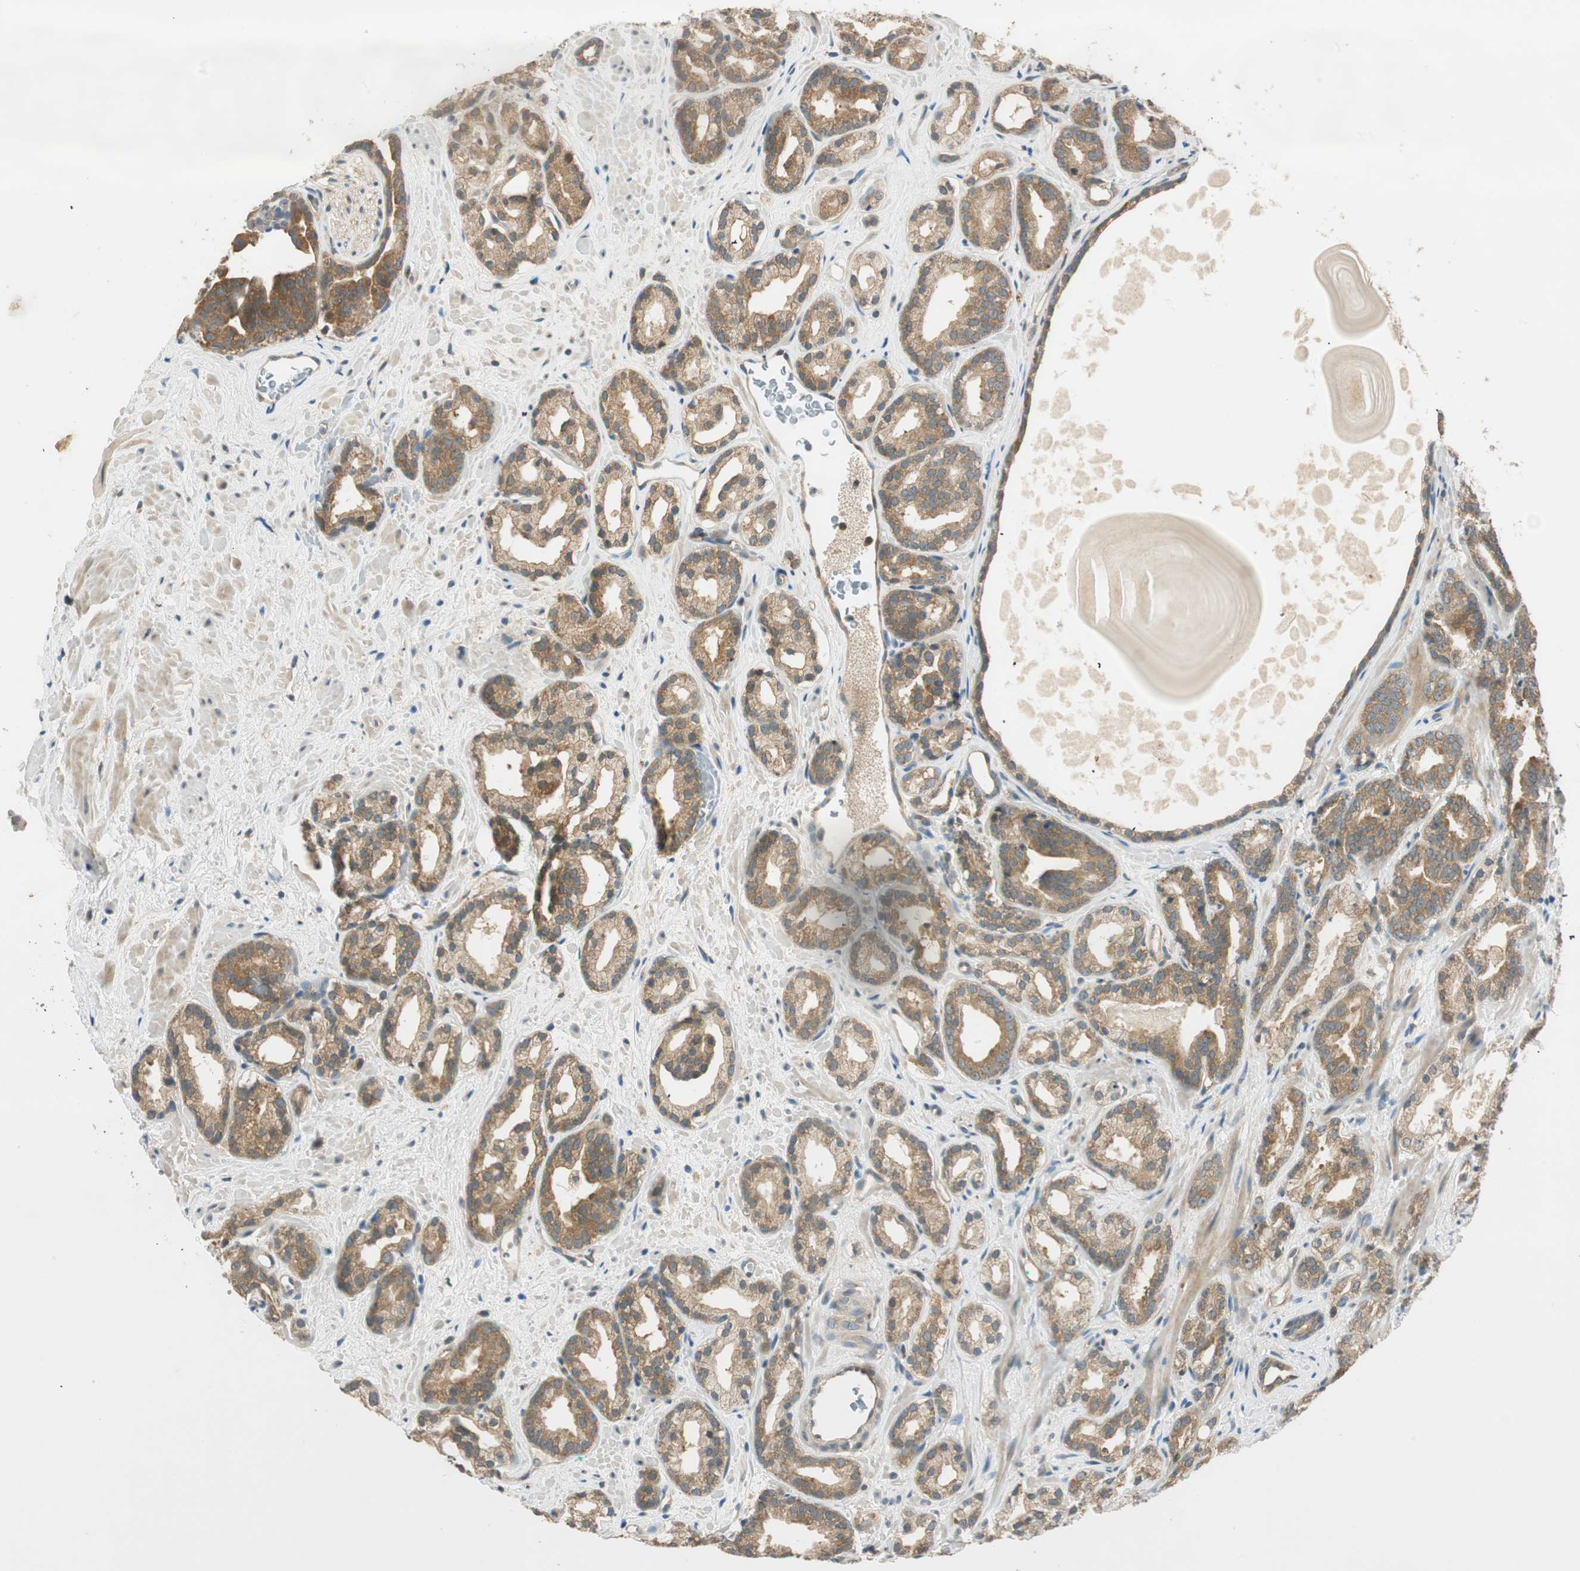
{"staining": {"intensity": "moderate", "quantity": ">75%", "location": "cytoplasmic/membranous"}, "tissue": "prostate cancer", "cell_type": "Tumor cells", "image_type": "cancer", "snomed": [{"axis": "morphology", "description": "Adenocarcinoma, Low grade"}, {"axis": "topography", "description": "Prostate"}], "caption": "An IHC micrograph of neoplastic tissue is shown. Protein staining in brown highlights moderate cytoplasmic/membranous positivity in prostate cancer within tumor cells.", "gene": "PSMD8", "patient": {"sex": "male", "age": 63}}